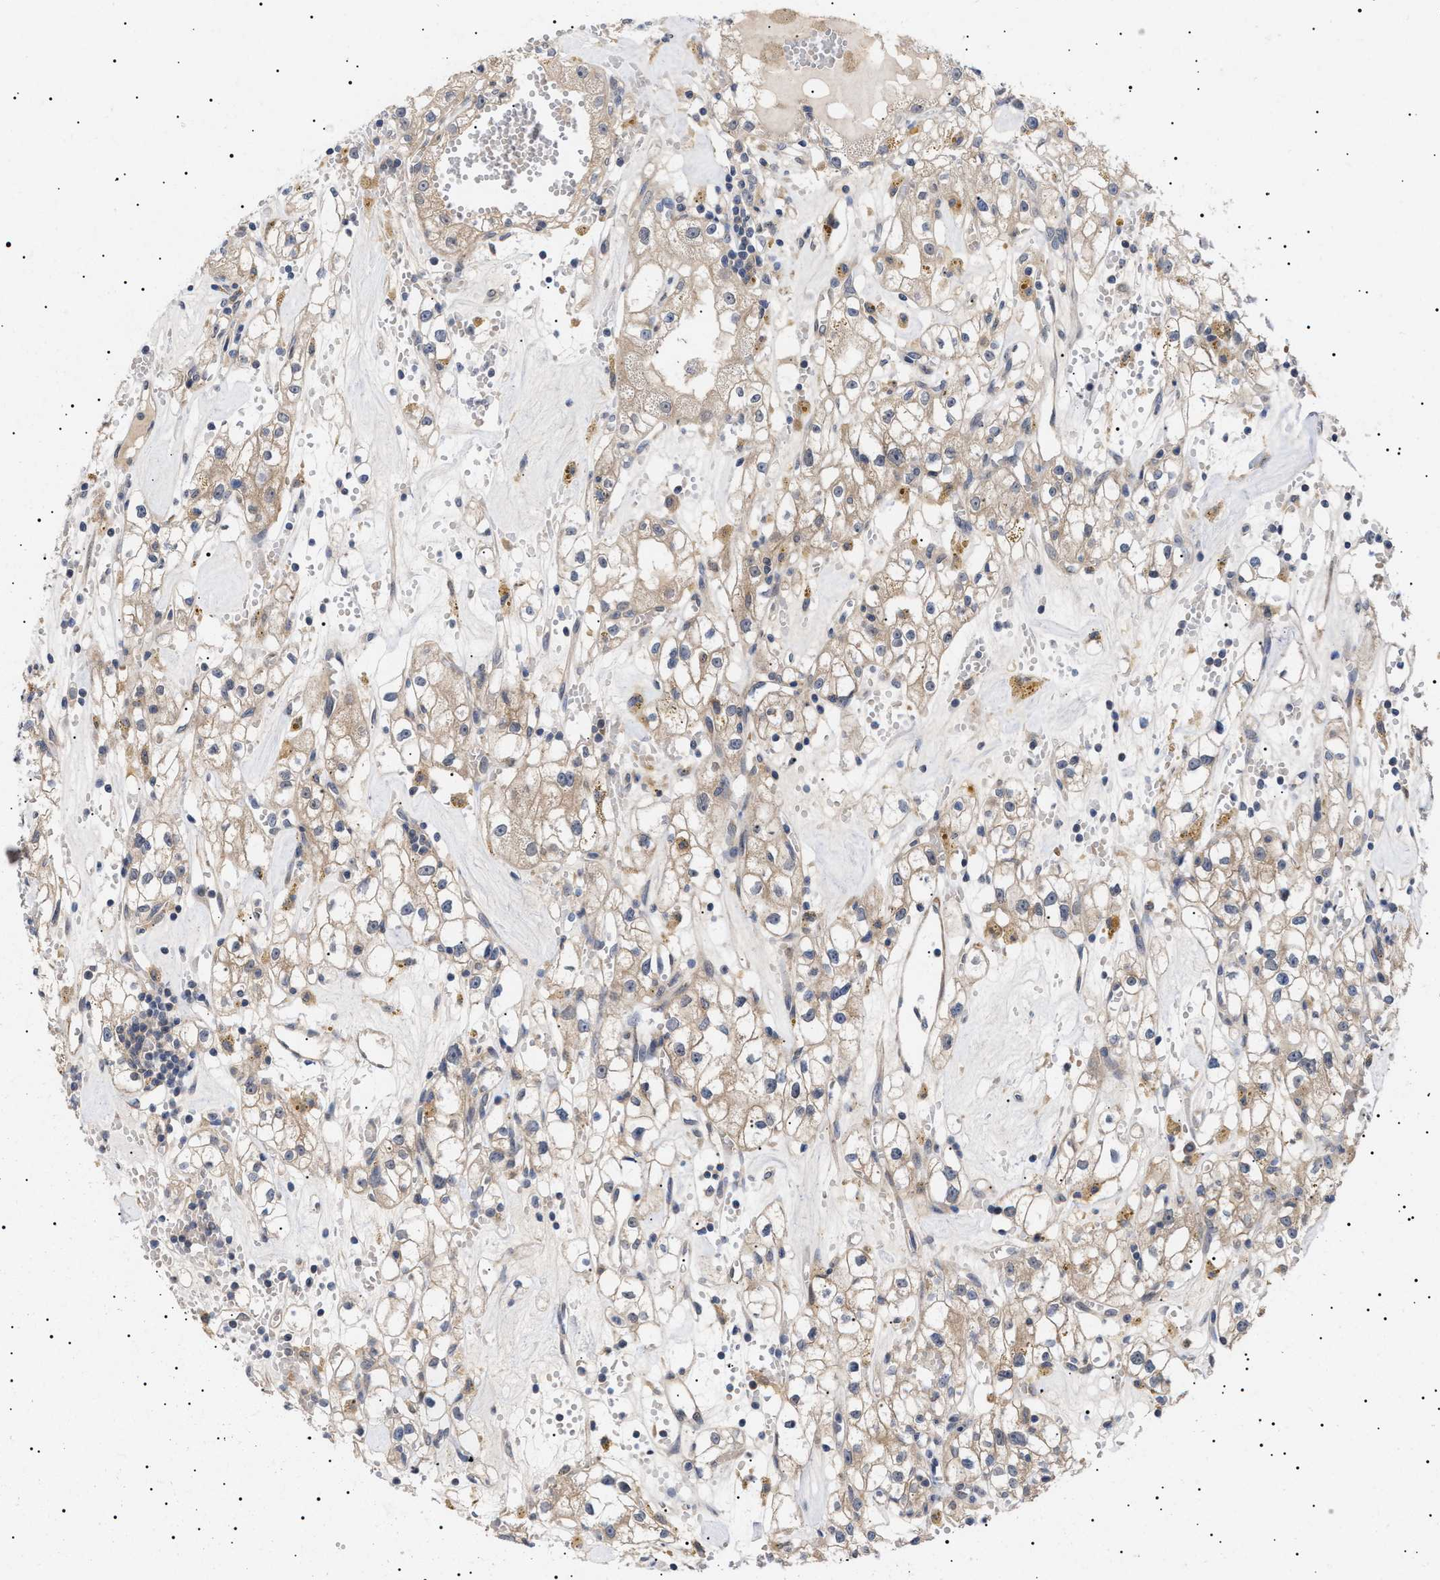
{"staining": {"intensity": "weak", "quantity": ">75%", "location": "cytoplasmic/membranous"}, "tissue": "renal cancer", "cell_type": "Tumor cells", "image_type": "cancer", "snomed": [{"axis": "morphology", "description": "Adenocarcinoma, NOS"}, {"axis": "topography", "description": "Kidney"}], "caption": "Immunohistochemistry (DAB (3,3'-diaminobenzidine)) staining of renal adenocarcinoma displays weak cytoplasmic/membranous protein expression in about >75% of tumor cells.", "gene": "NPLOC4", "patient": {"sex": "male", "age": 56}}